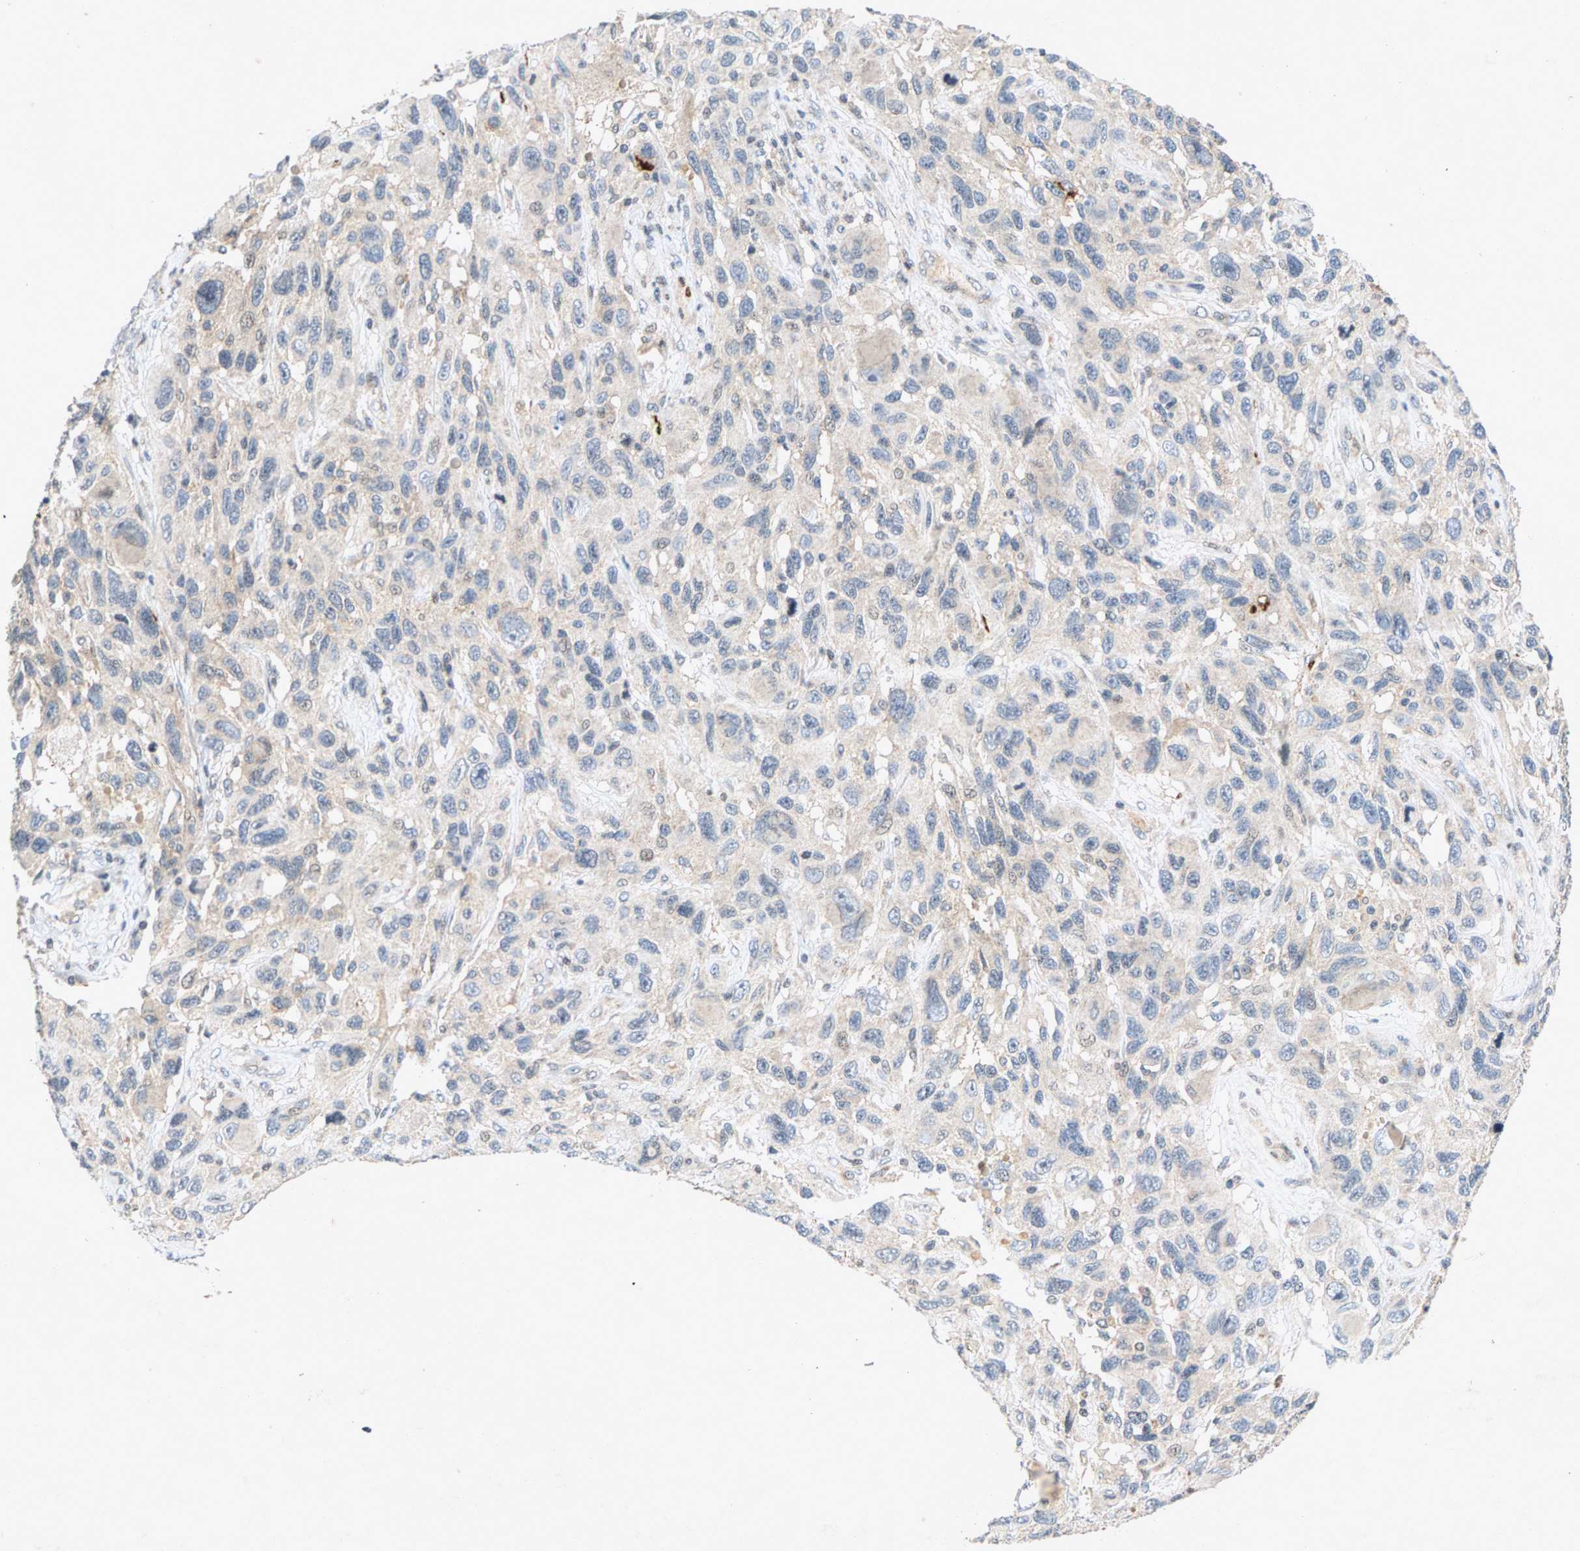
{"staining": {"intensity": "negative", "quantity": "none", "location": "none"}, "tissue": "melanoma", "cell_type": "Tumor cells", "image_type": "cancer", "snomed": [{"axis": "morphology", "description": "Malignant melanoma, NOS"}, {"axis": "topography", "description": "Skin"}], "caption": "Immunohistochemical staining of human melanoma demonstrates no significant positivity in tumor cells.", "gene": "ZPR1", "patient": {"sex": "male", "age": 53}}